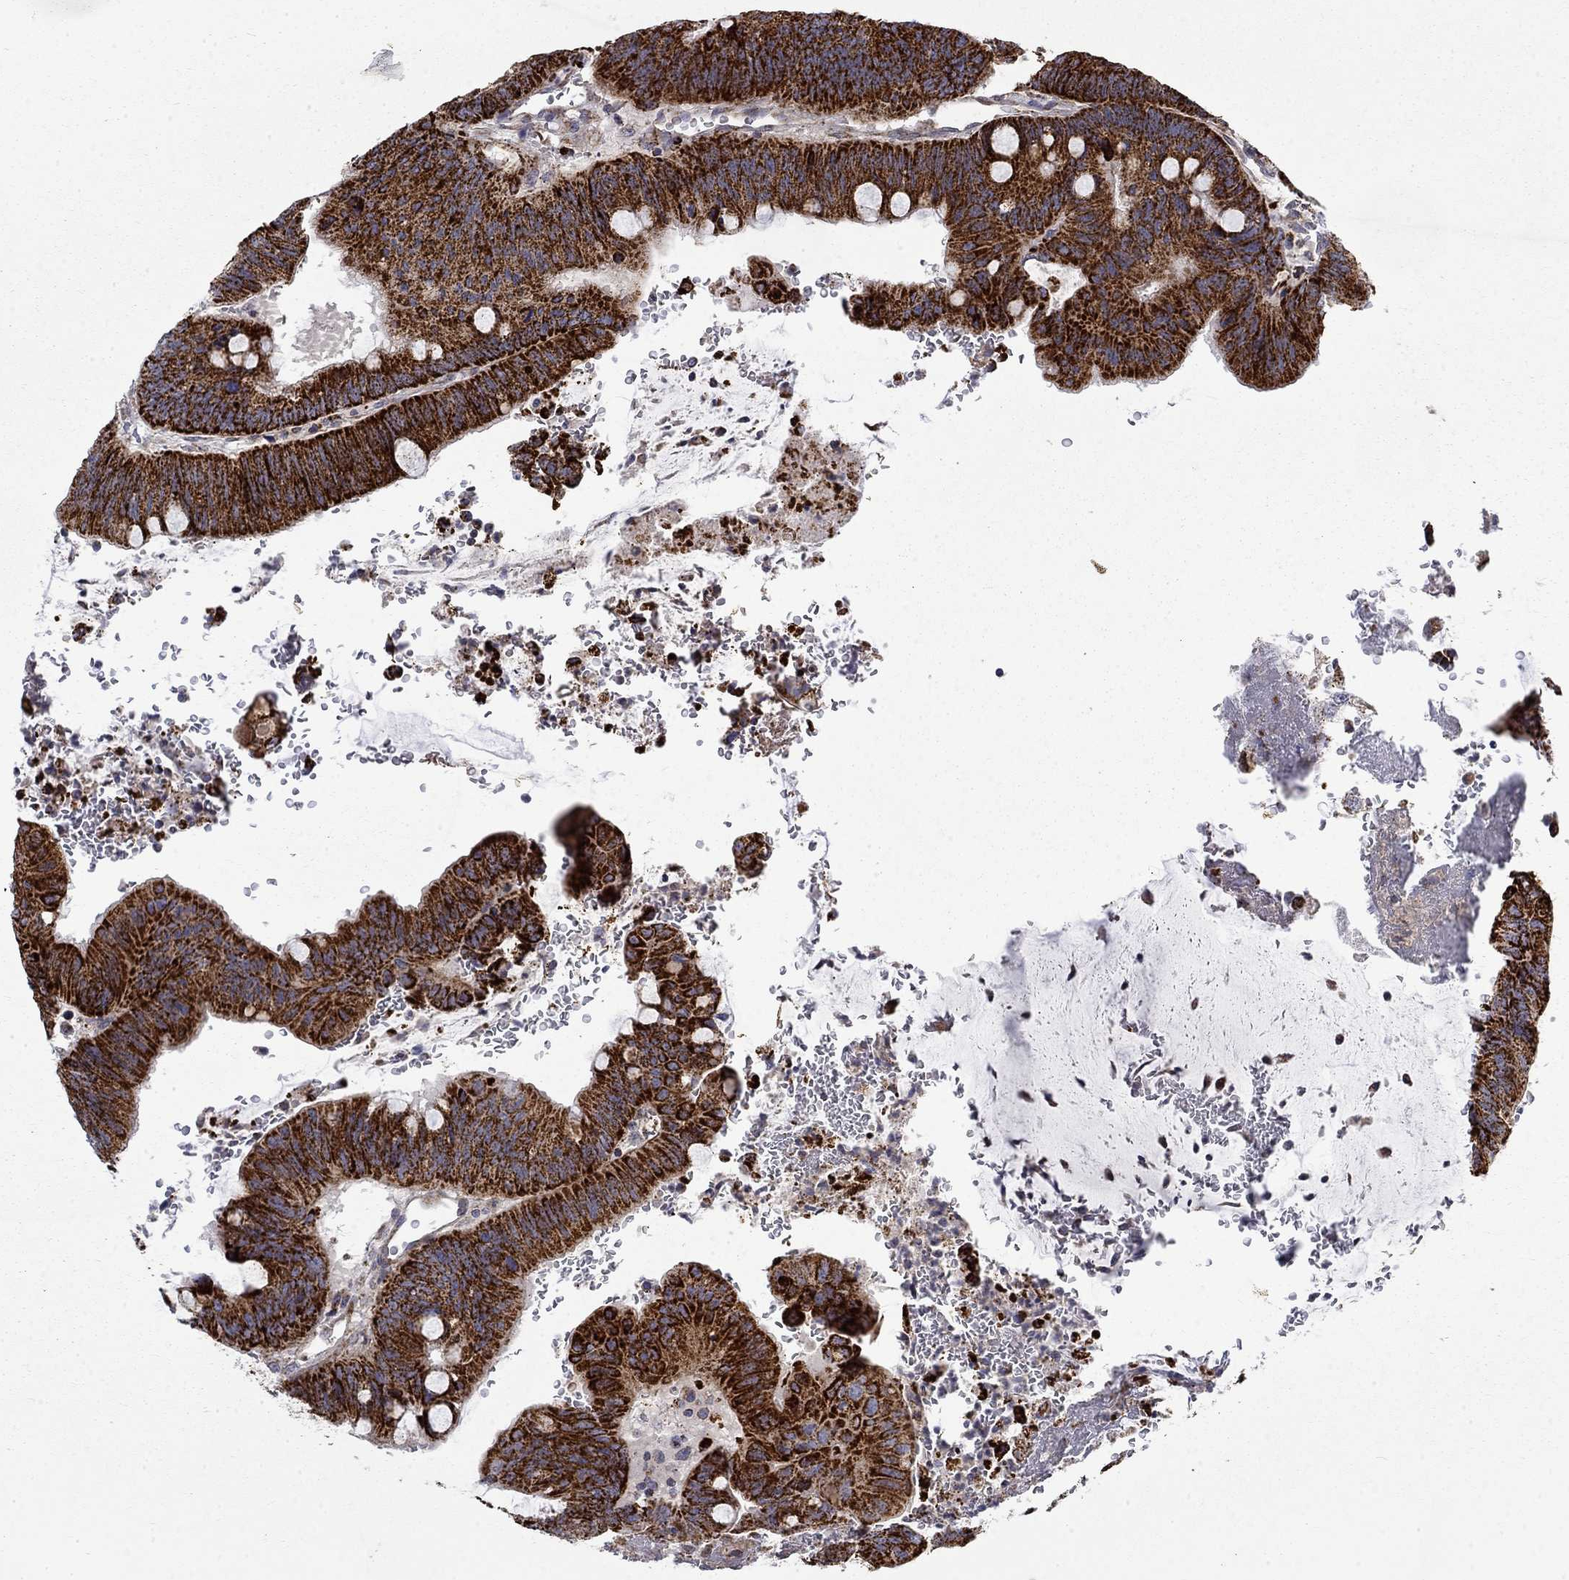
{"staining": {"intensity": "strong", "quantity": ">75%", "location": "cytoplasmic/membranous"}, "tissue": "colorectal cancer", "cell_type": "Tumor cells", "image_type": "cancer", "snomed": [{"axis": "morphology", "description": "Normal tissue, NOS"}, {"axis": "morphology", "description": "Adenocarcinoma, NOS"}, {"axis": "topography", "description": "Rectum"}], "caption": "The histopathology image displays immunohistochemical staining of colorectal cancer (adenocarcinoma). There is strong cytoplasmic/membranous staining is seen in about >75% of tumor cells.", "gene": "PCBP3", "patient": {"sex": "male", "age": 92}}